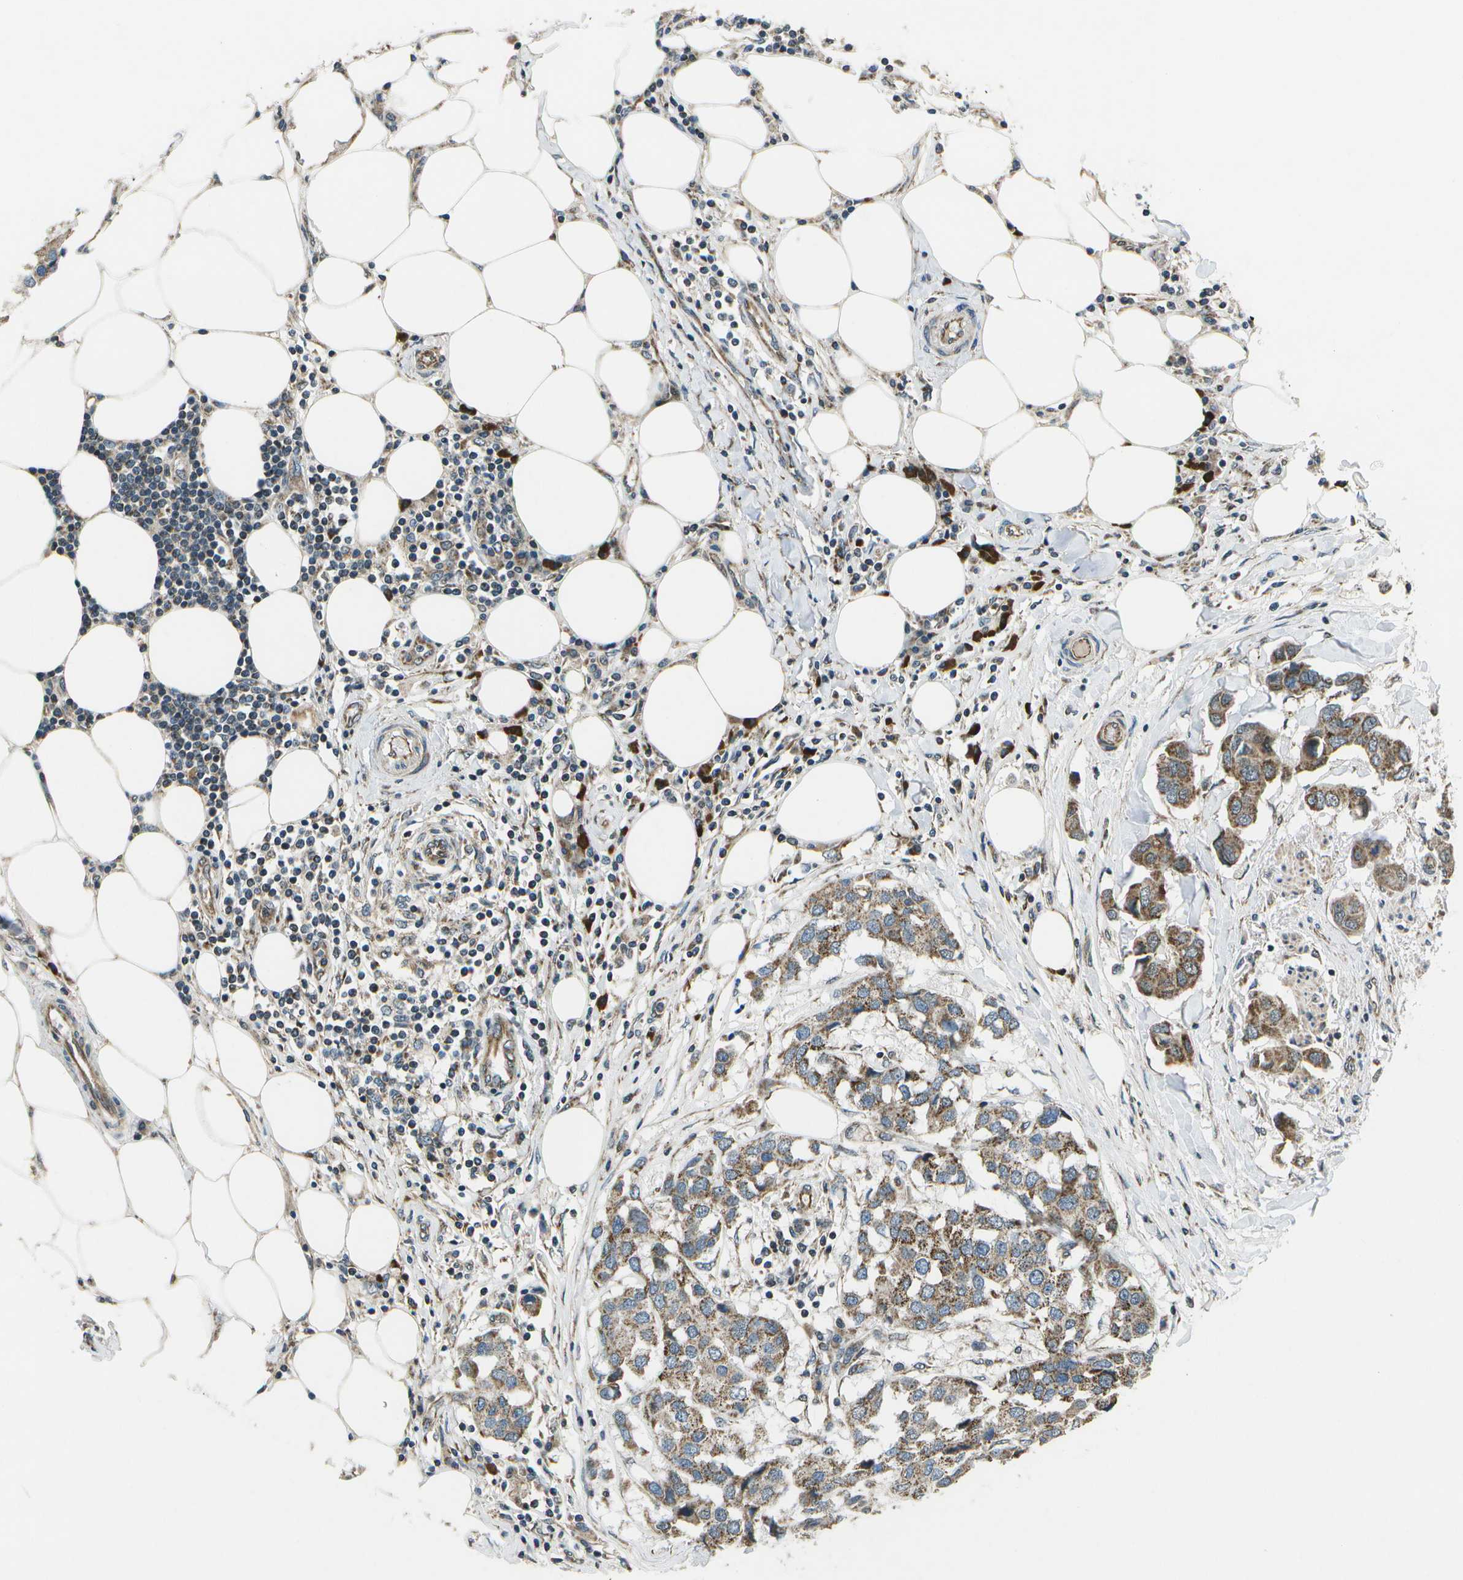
{"staining": {"intensity": "moderate", "quantity": ">75%", "location": "cytoplasmic/membranous"}, "tissue": "breast cancer", "cell_type": "Tumor cells", "image_type": "cancer", "snomed": [{"axis": "morphology", "description": "Duct carcinoma"}, {"axis": "topography", "description": "Breast"}], "caption": "An image of human breast infiltrating ductal carcinoma stained for a protein demonstrates moderate cytoplasmic/membranous brown staining in tumor cells.", "gene": "EIF2AK1", "patient": {"sex": "female", "age": 80}}